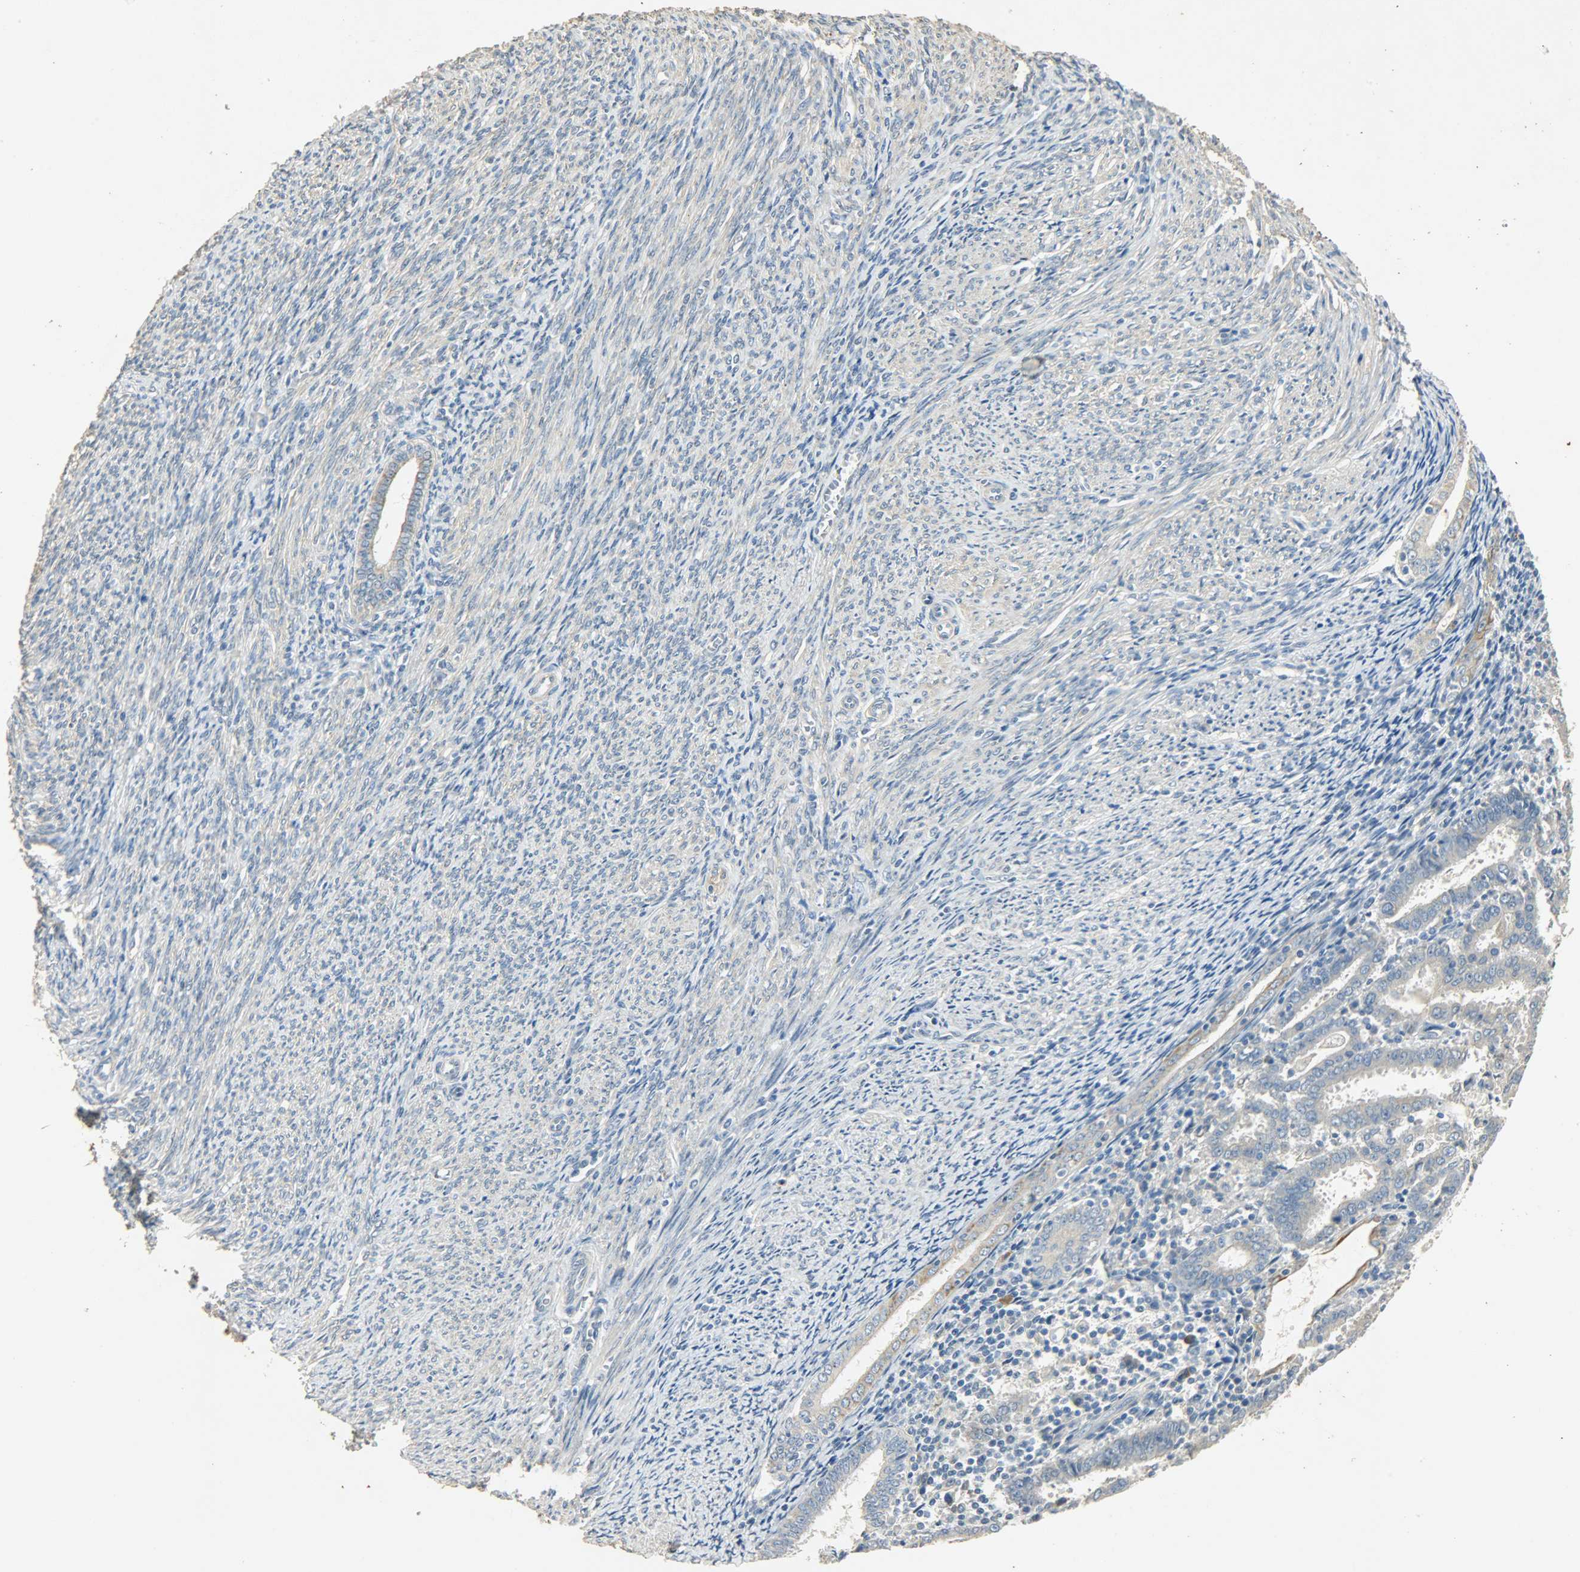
{"staining": {"intensity": "weak", "quantity": "25%-75%", "location": "cytoplasmic/membranous"}, "tissue": "endometrial cancer", "cell_type": "Tumor cells", "image_type": "cancer", "snomed": [{"axis": "morphology", "description": "Adenocarcinoma, NOS"}, {"axis": "topography", "description": "Uterus"}], "caption": "Adenocarcinoma (endometrial) stained for a protein reveals weak cytoplasmic/membranous positivity in tumor cells. Nuclei are stained in blue.", "gene": "USP13", "patient": {"sex": "female", "age": 83}}